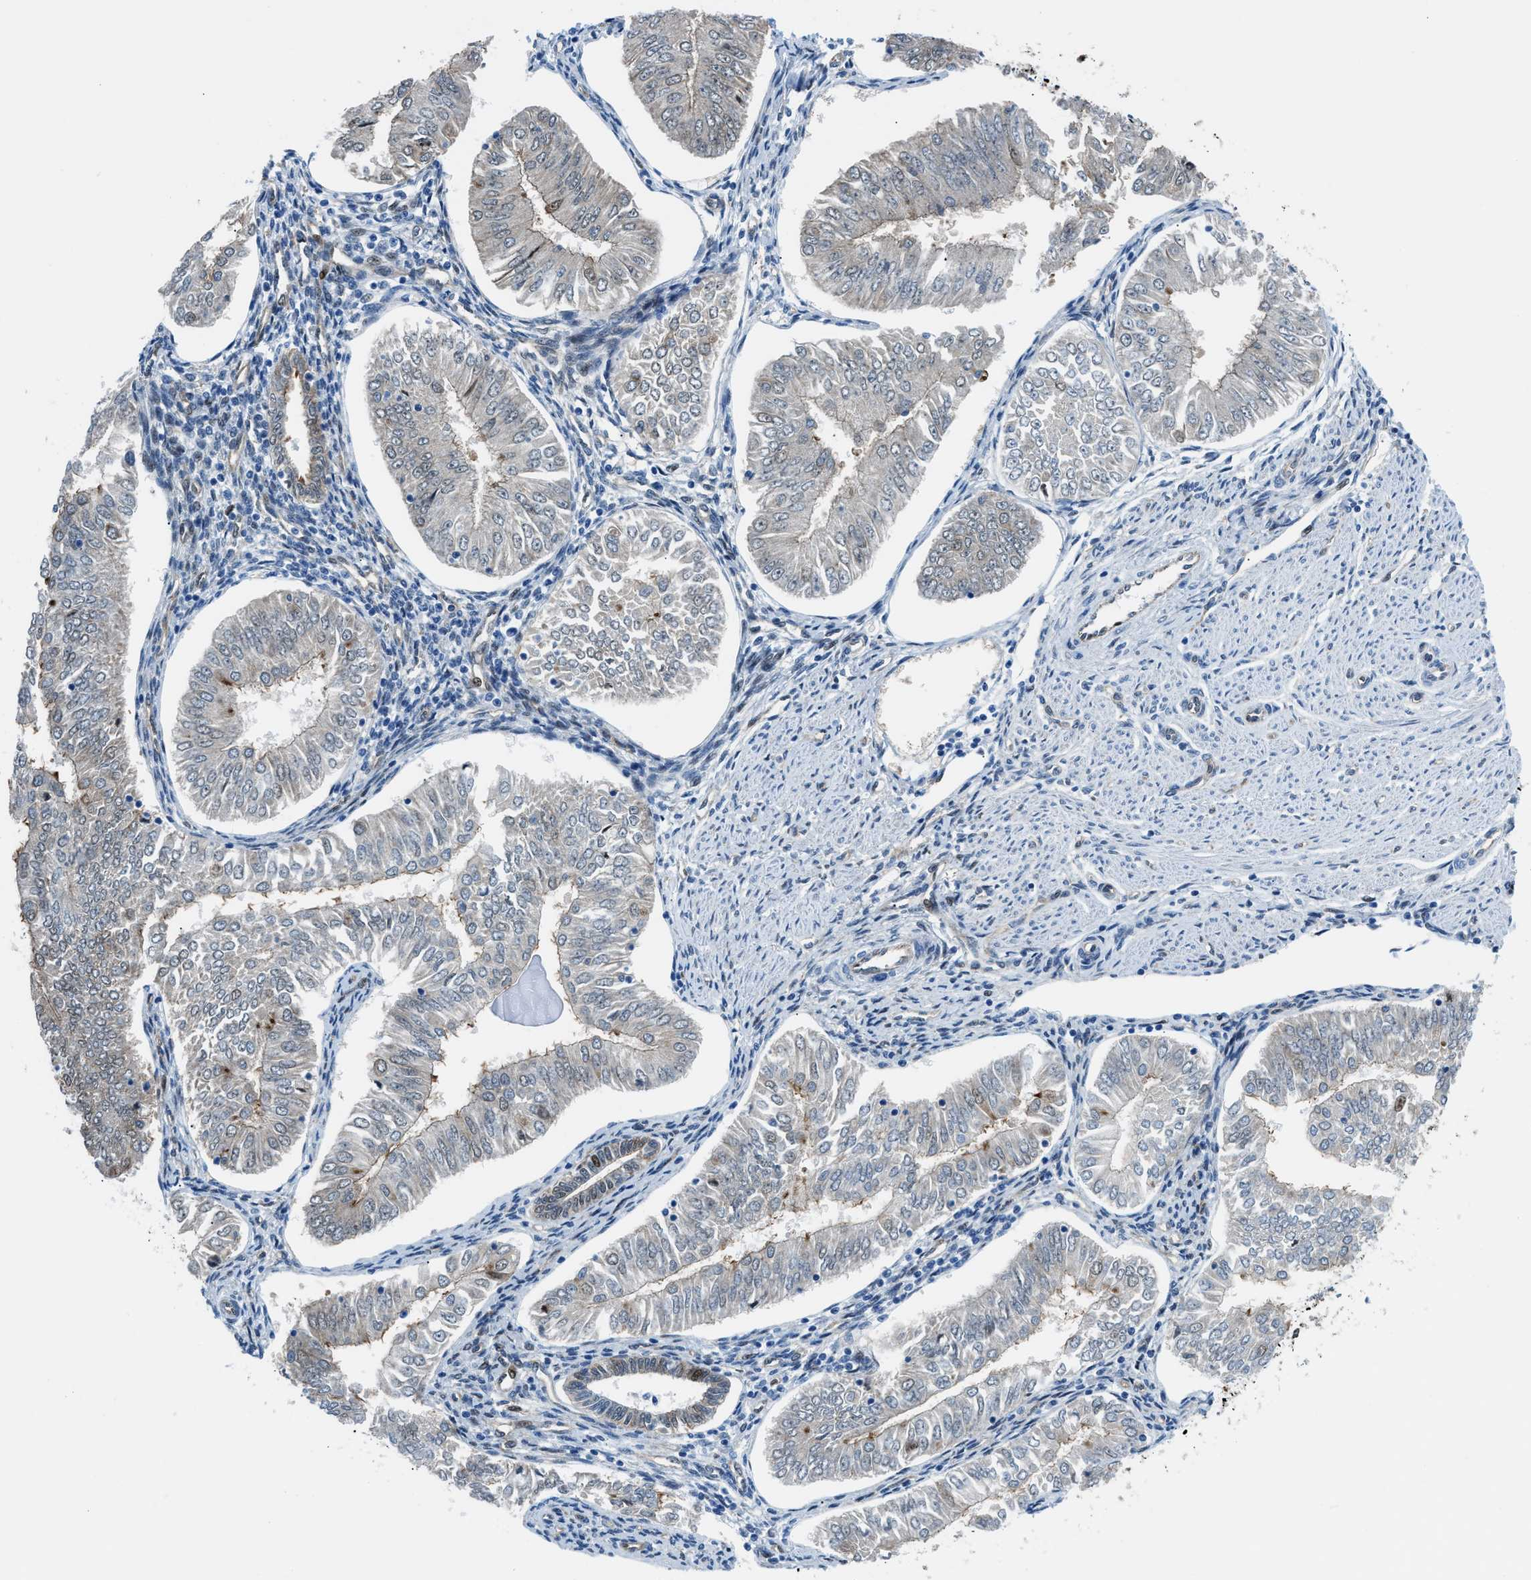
{"staining": {"intensity": "weak", "quantity": "<25%", "location": "cytoplasmic/membranous,nuclear"}, "tissue": "endometrial cancer", "cell_type": "Tumor cells", "image_type": "cancer", "snomed": [{"axis": "morphology", "description": "Adenocarcinoma, NOS"}, {"axis": "topography", "description": "Endometrium"}], "caption": "A high-resolution image shows immunohistochemistry (IHC) staining of endometrial cancer, which demonstrates no significant staining in tumor cells.", "gene": "YWHAE", "patient": {"sex": "female", "age": 53}}